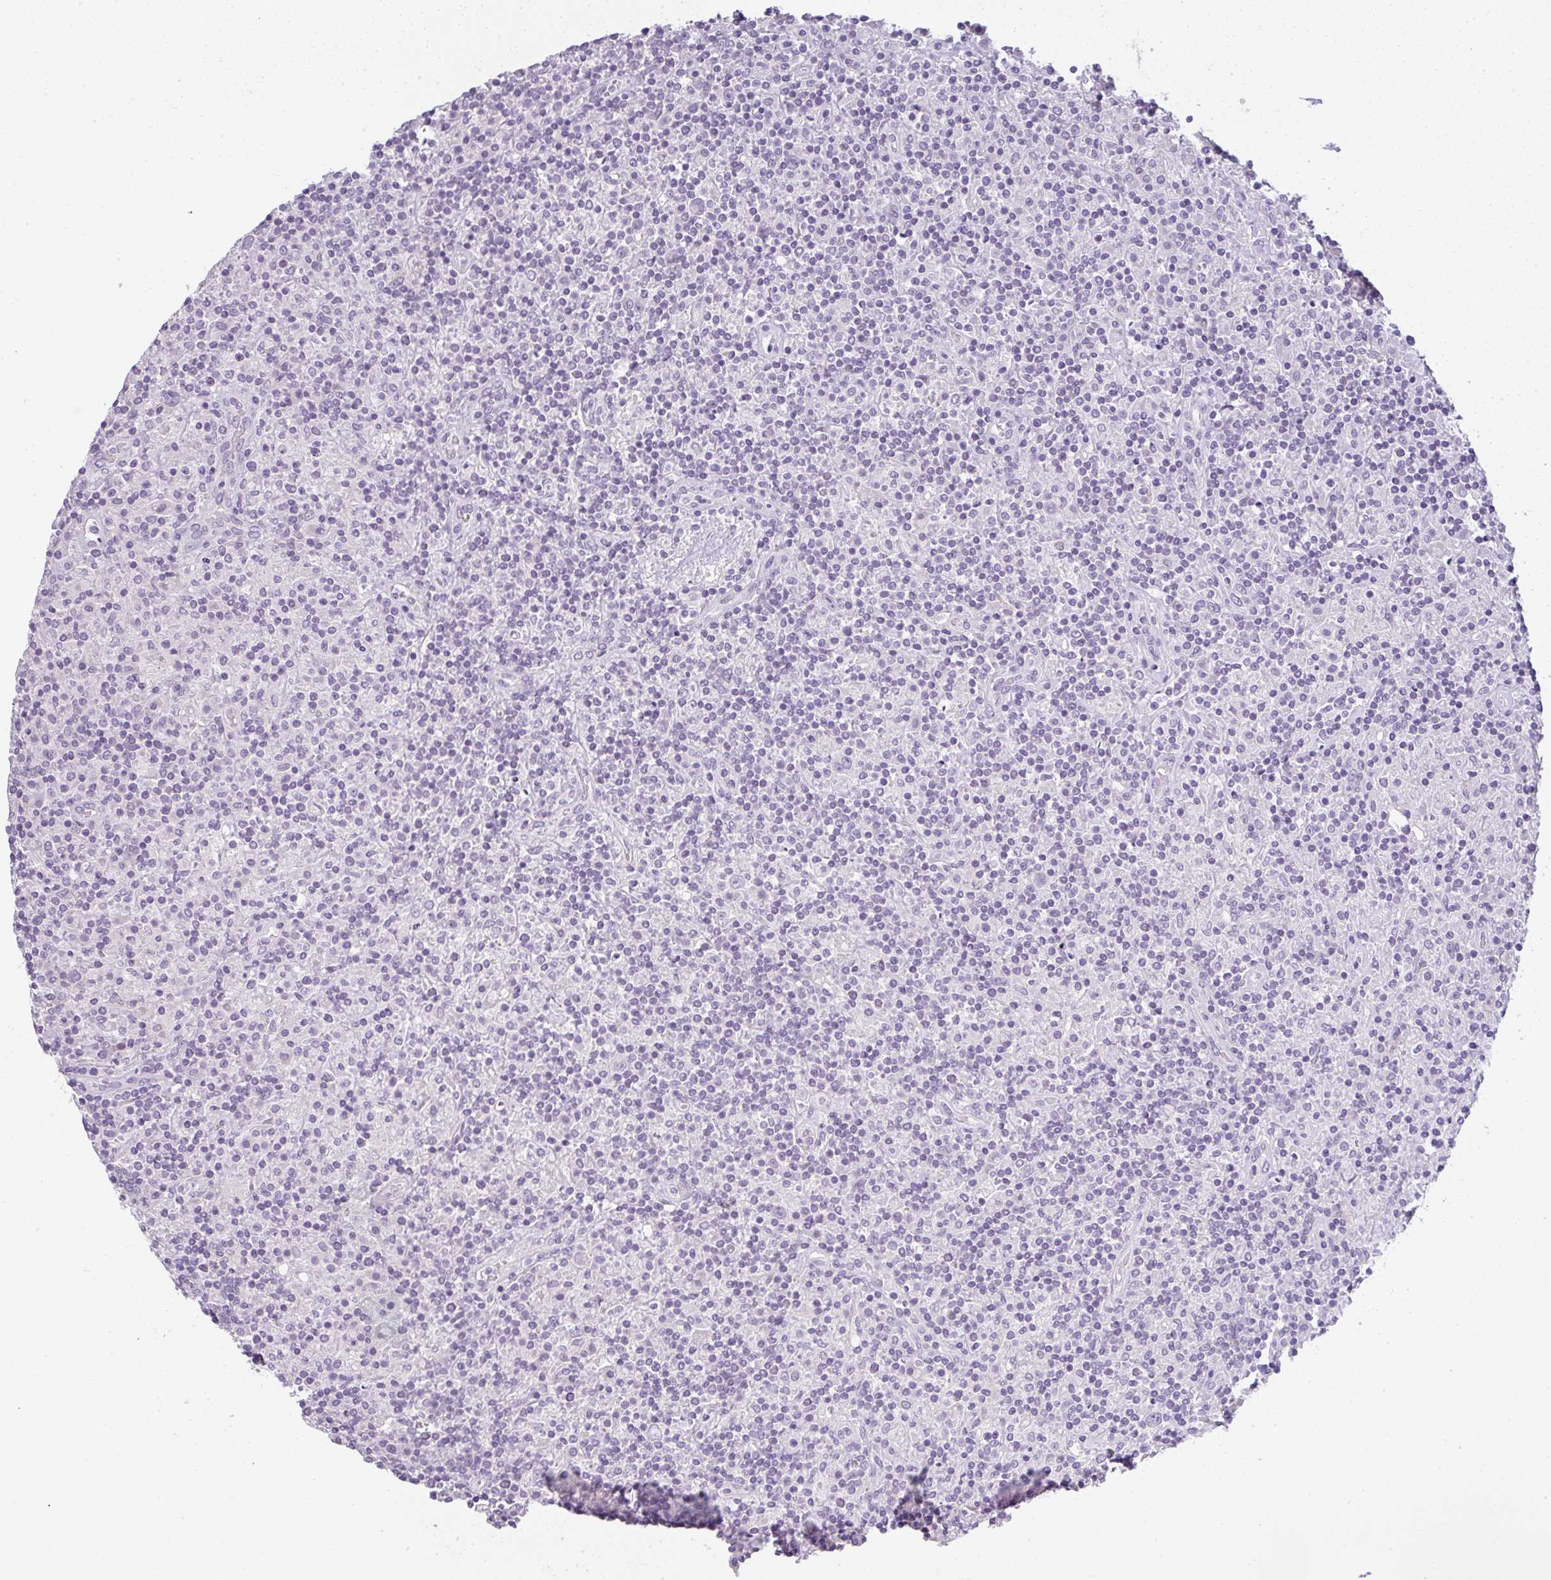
{"staining": {"intensity": "negative", "quantity": "none", "location": "none"}, "tissue": "lymphoma", "cell_type": "Tumor cells", "image_type": "cancer", "snomed": [{"axis": "morphology", "description": "Hodgkin's disease, NOS"}, {"axis": "topography", "description": "Lymph node"}], "caption": "Immunohistochemical staining of lymphoma exhibits no significant expression in tumor cells. The staining is performed using DAB brown chromogen with nuclei counter-stained in using hematoxylin.", "gene": "LPAR4", "patient": {"sex": "male", "age": 70}}